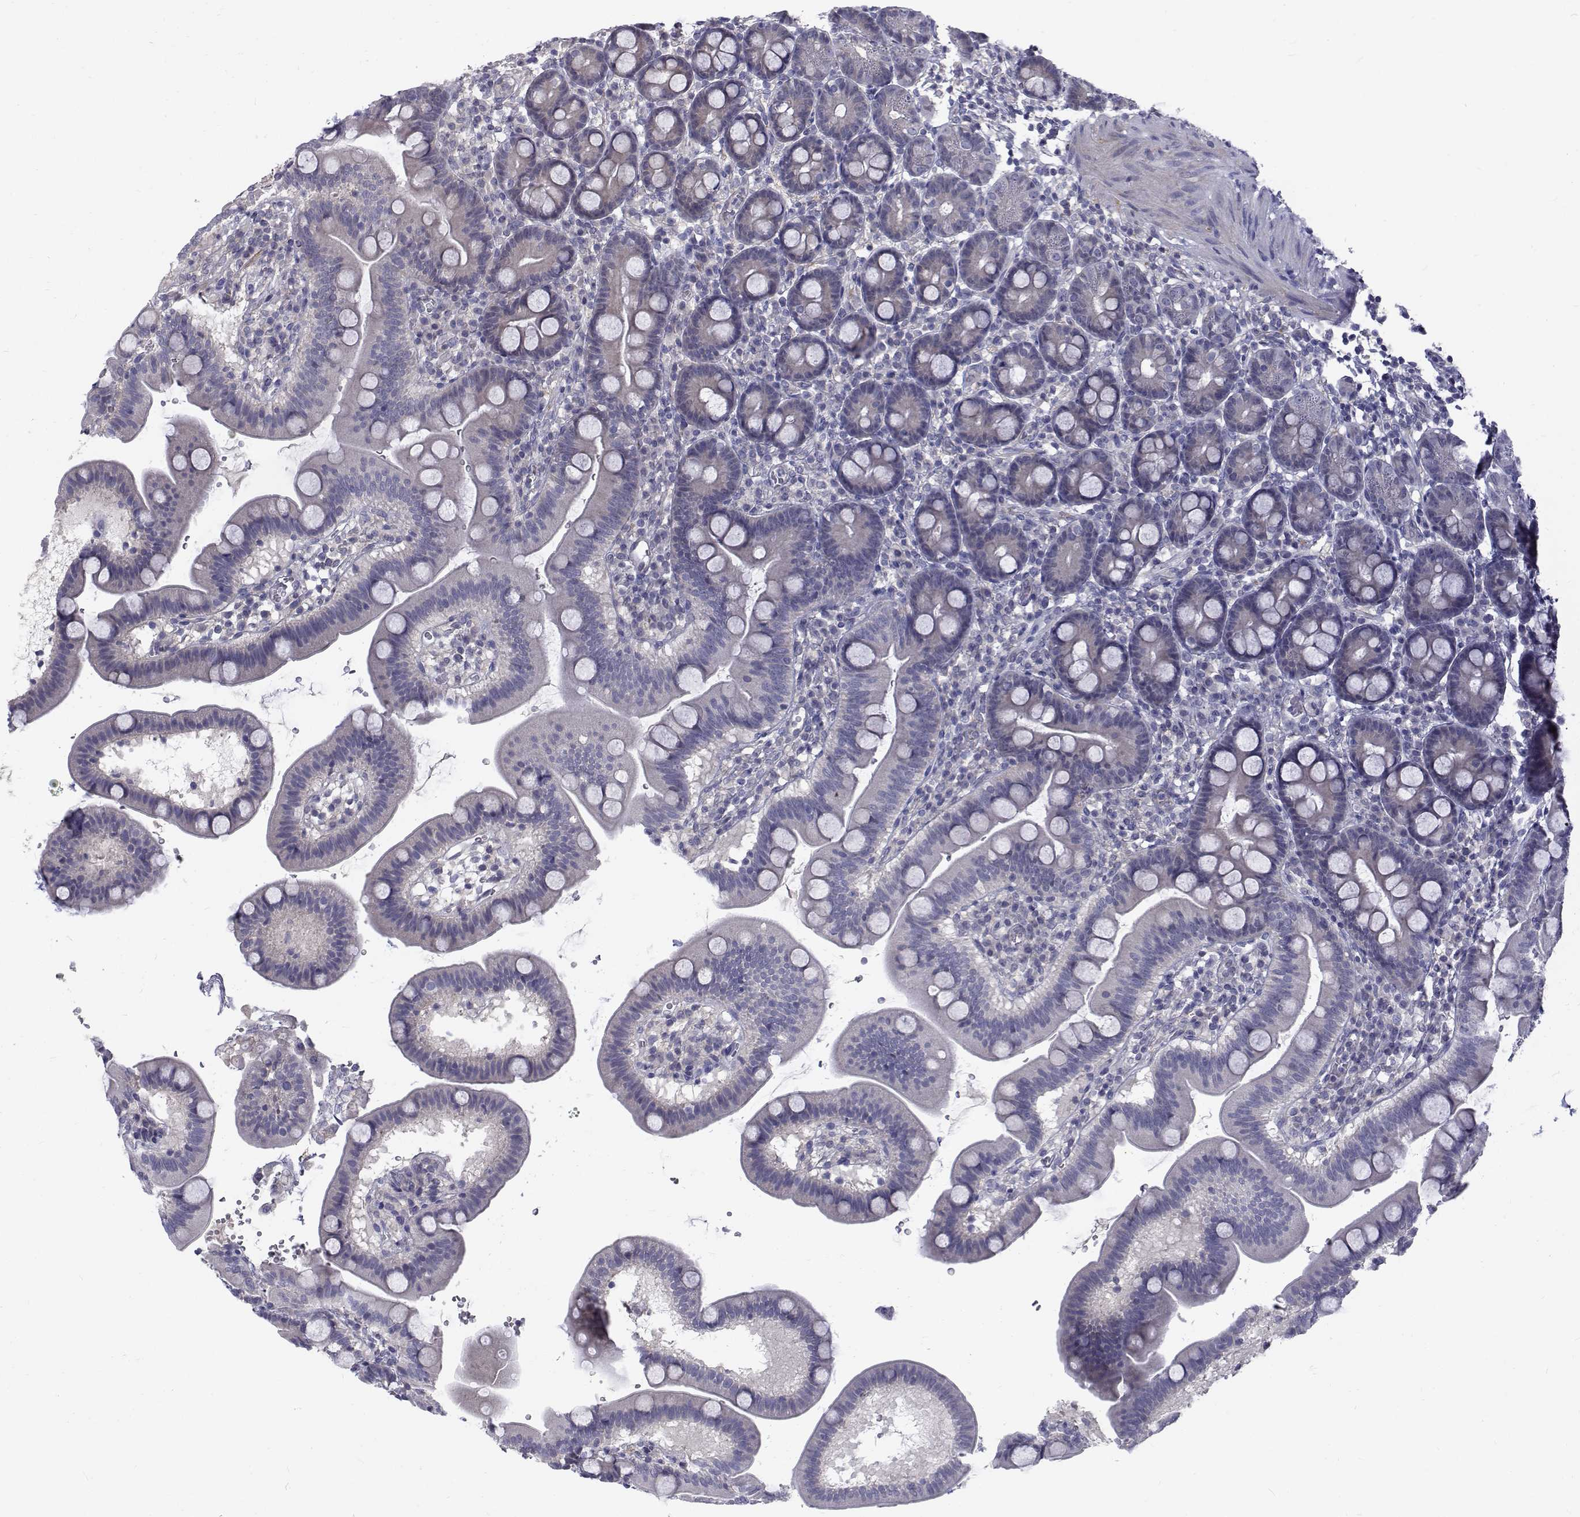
{"staining": {"intensity": "negative", "quantity": "none", "location": "none"}, "tissue": "duodenum", "cell_type": "Glandular cells", "image_type": "normal", "snomed": [{"axis": "morphology", "description": "Normal tissue, NOS"}, {"axis": "topography", "description": "Duodenum"}], "caption": "DAB immunohistochemical staining of benign duodenum reveals no significant staining in glandular cells.", "gene": "MYPN", "patient": {"sex": "male", "age": 59}}